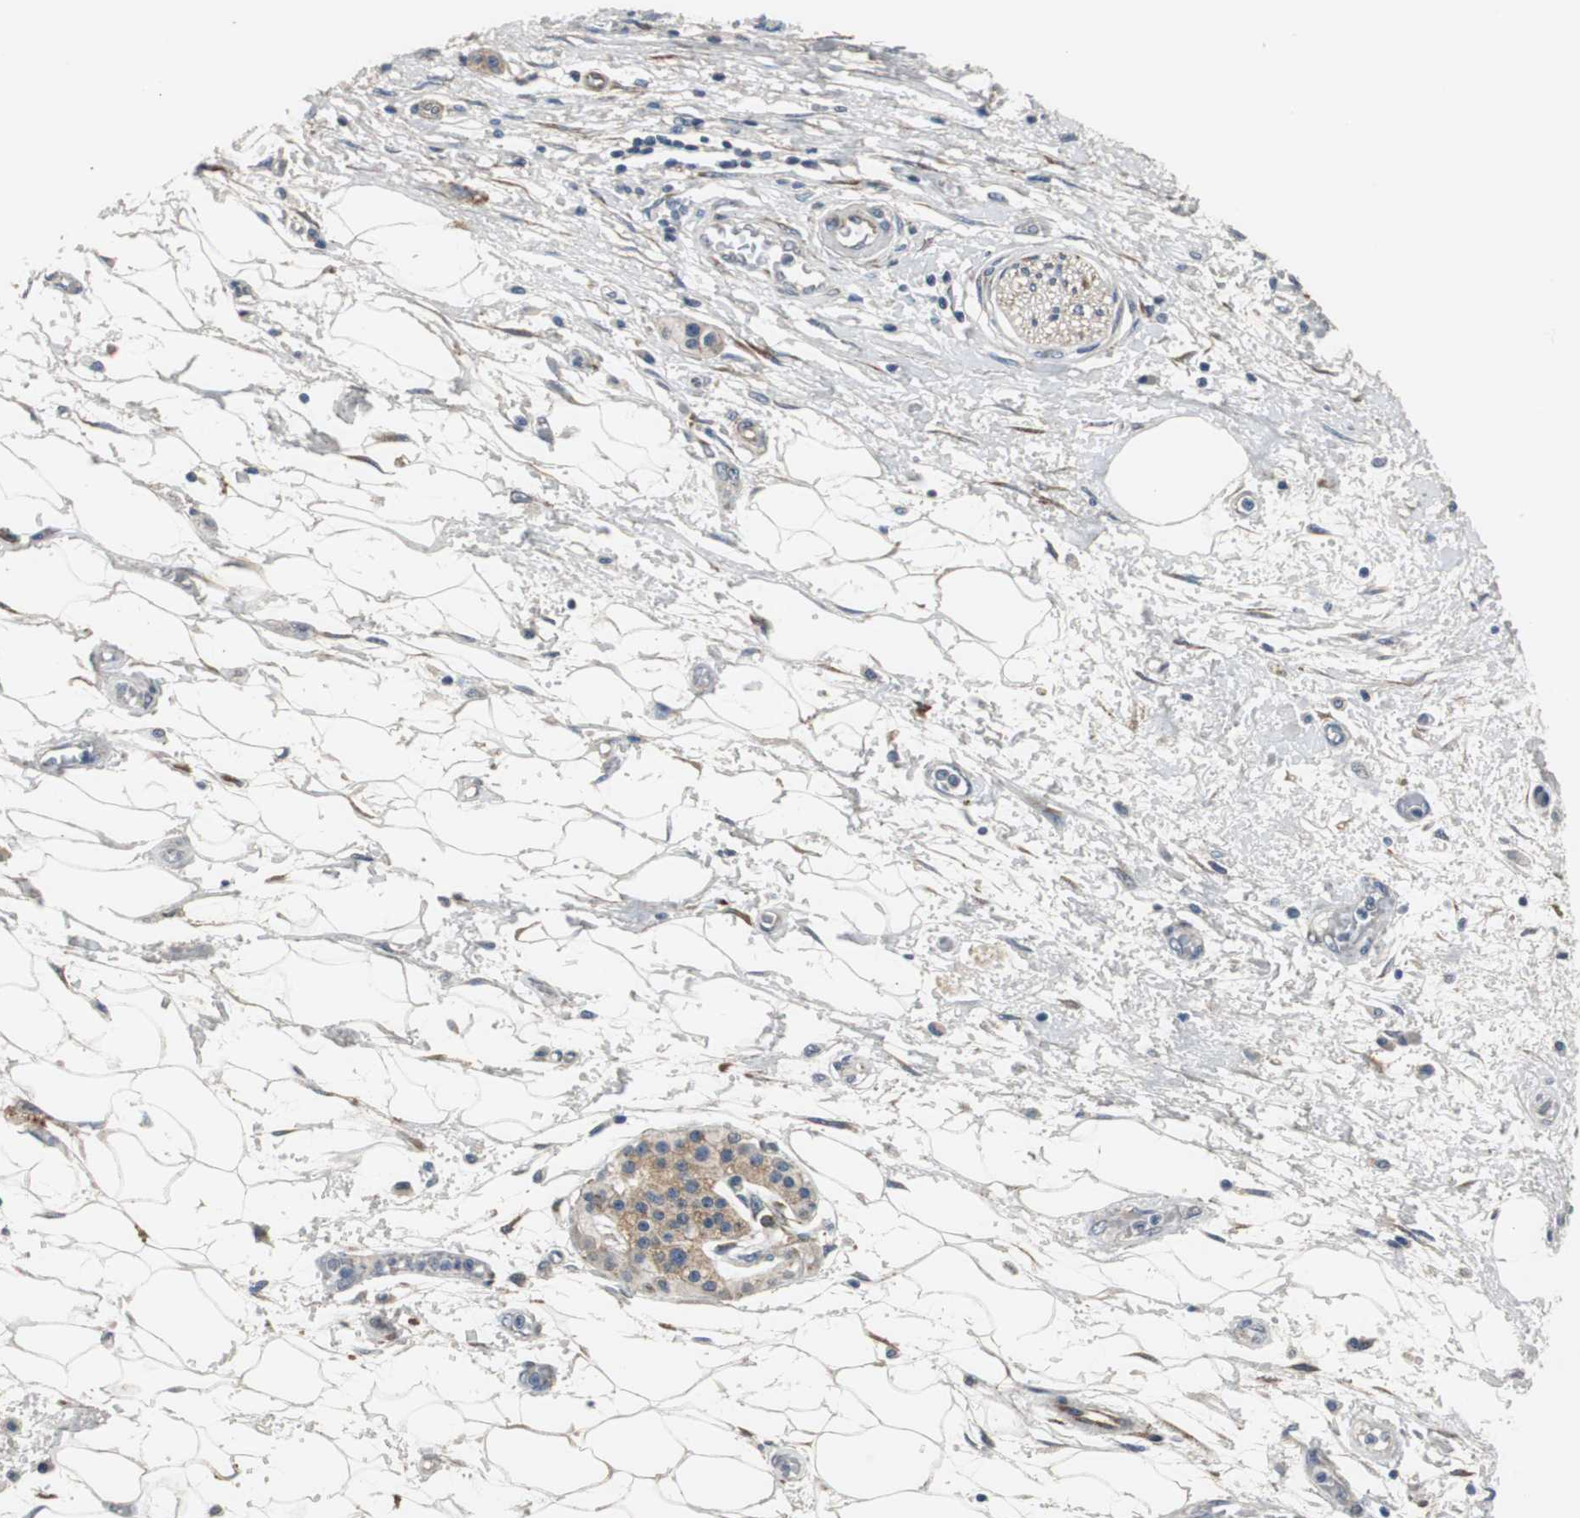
{"staining": {"intensity": "weak", "quantity": ">75%", "location": "cytoplasmic/membranous"}, "tissue": "pancreatic cancer", "cell_type": "Tumor cells", "image_type": "cancer", "snomed": [{"axis": "morphology", "description": "Adenocarcinoma, NOS"}, {"axis": "topography", "description": "Pancreas"}], "caption": "Immunohistochemical staining of adenocarcinoma (pancreatic) demonstrates low levels of weak cytoplasmic/membranous protein expression in about >75% of tumor cells.", "gene": "ISCU", "patient": {"sex": "male", "age": 79}}